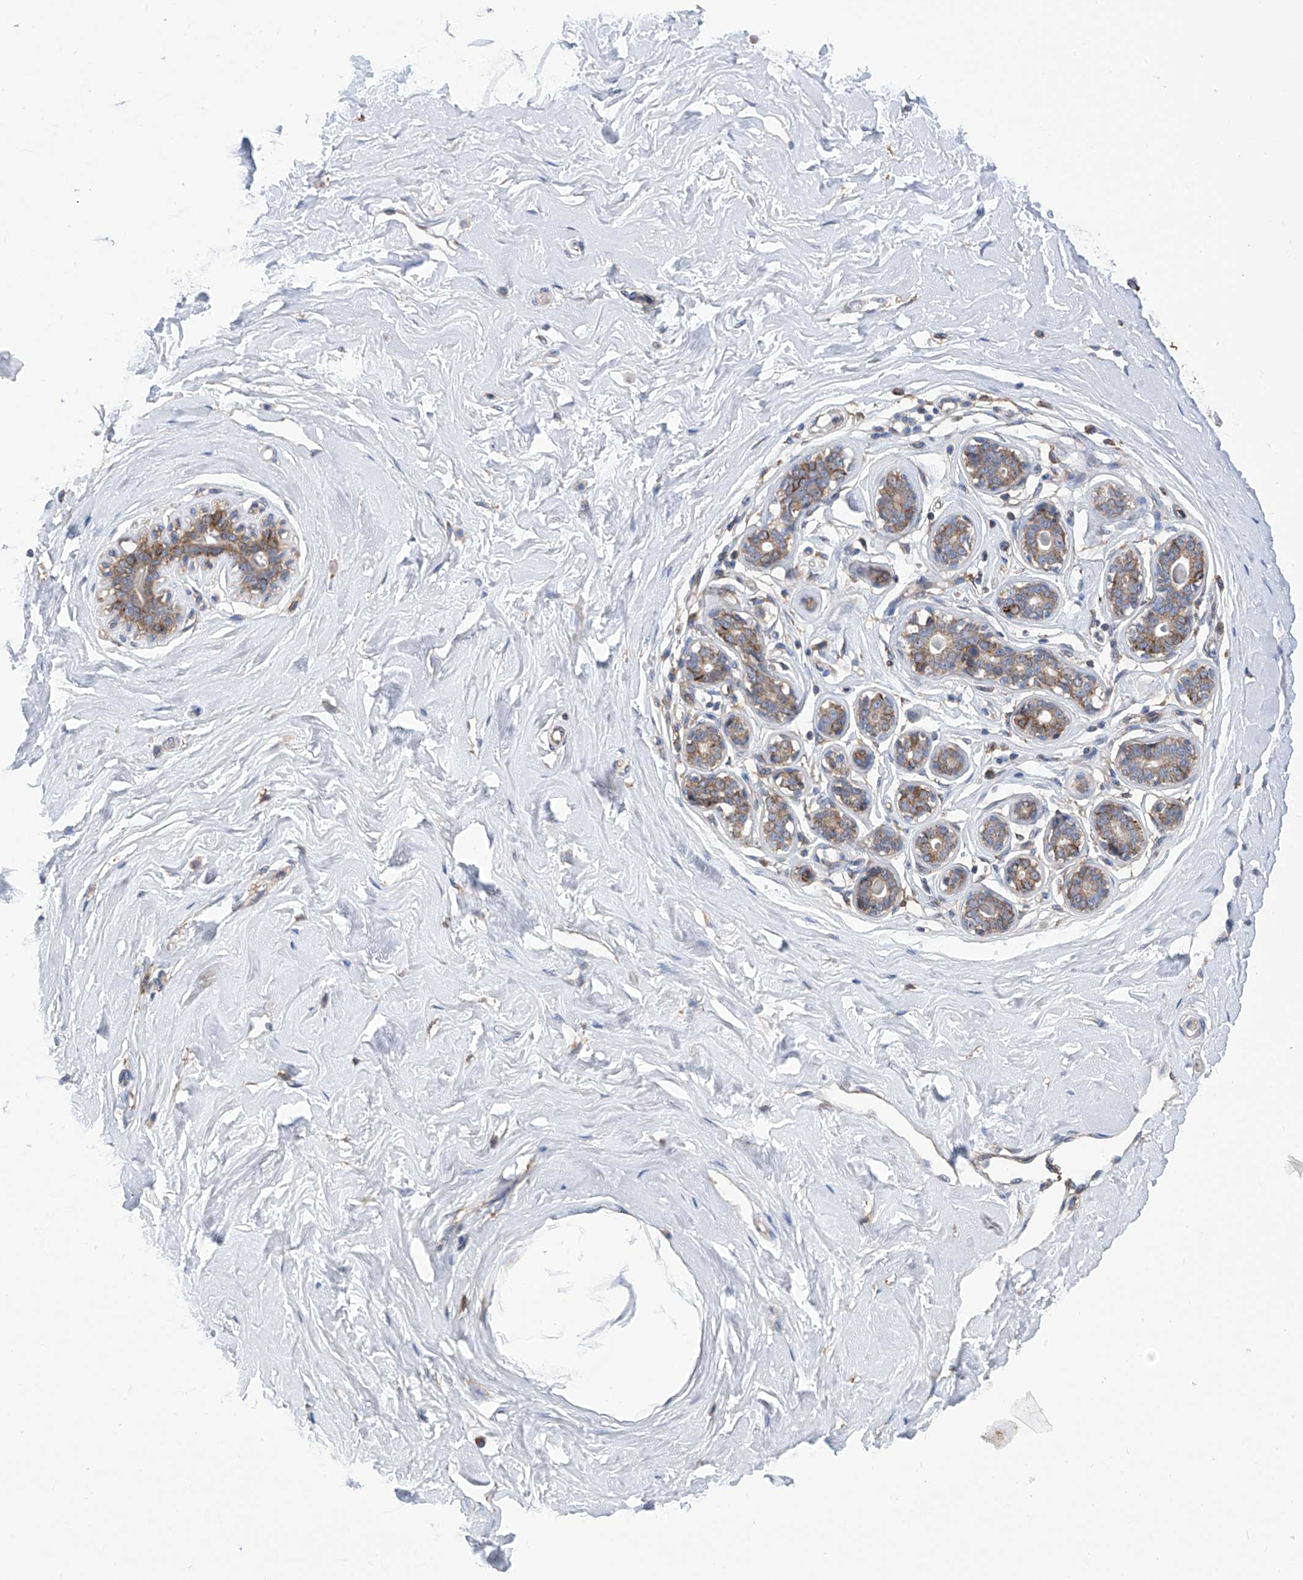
{"staining": {"intensity": "negative", "quantity": "none", "location": "none"}, "tissue": "breast", "cell_type": "Adipocytes", "image_type": "normal", "snomed": [{"axis": "morphology", "description": "Normal tissue, NOS"}, {"axis": "morphology", "description": "Adenoma, NOS"}, {"axis": "topography", "description": "Breast"}], "caption": "This is an immunohistochemistry (IHC) histopathology image of unremarkable human breast. There is no staining in adipocytes.", "gene": "P2RX7", "patient": {"sex": "female", "age": 23}}